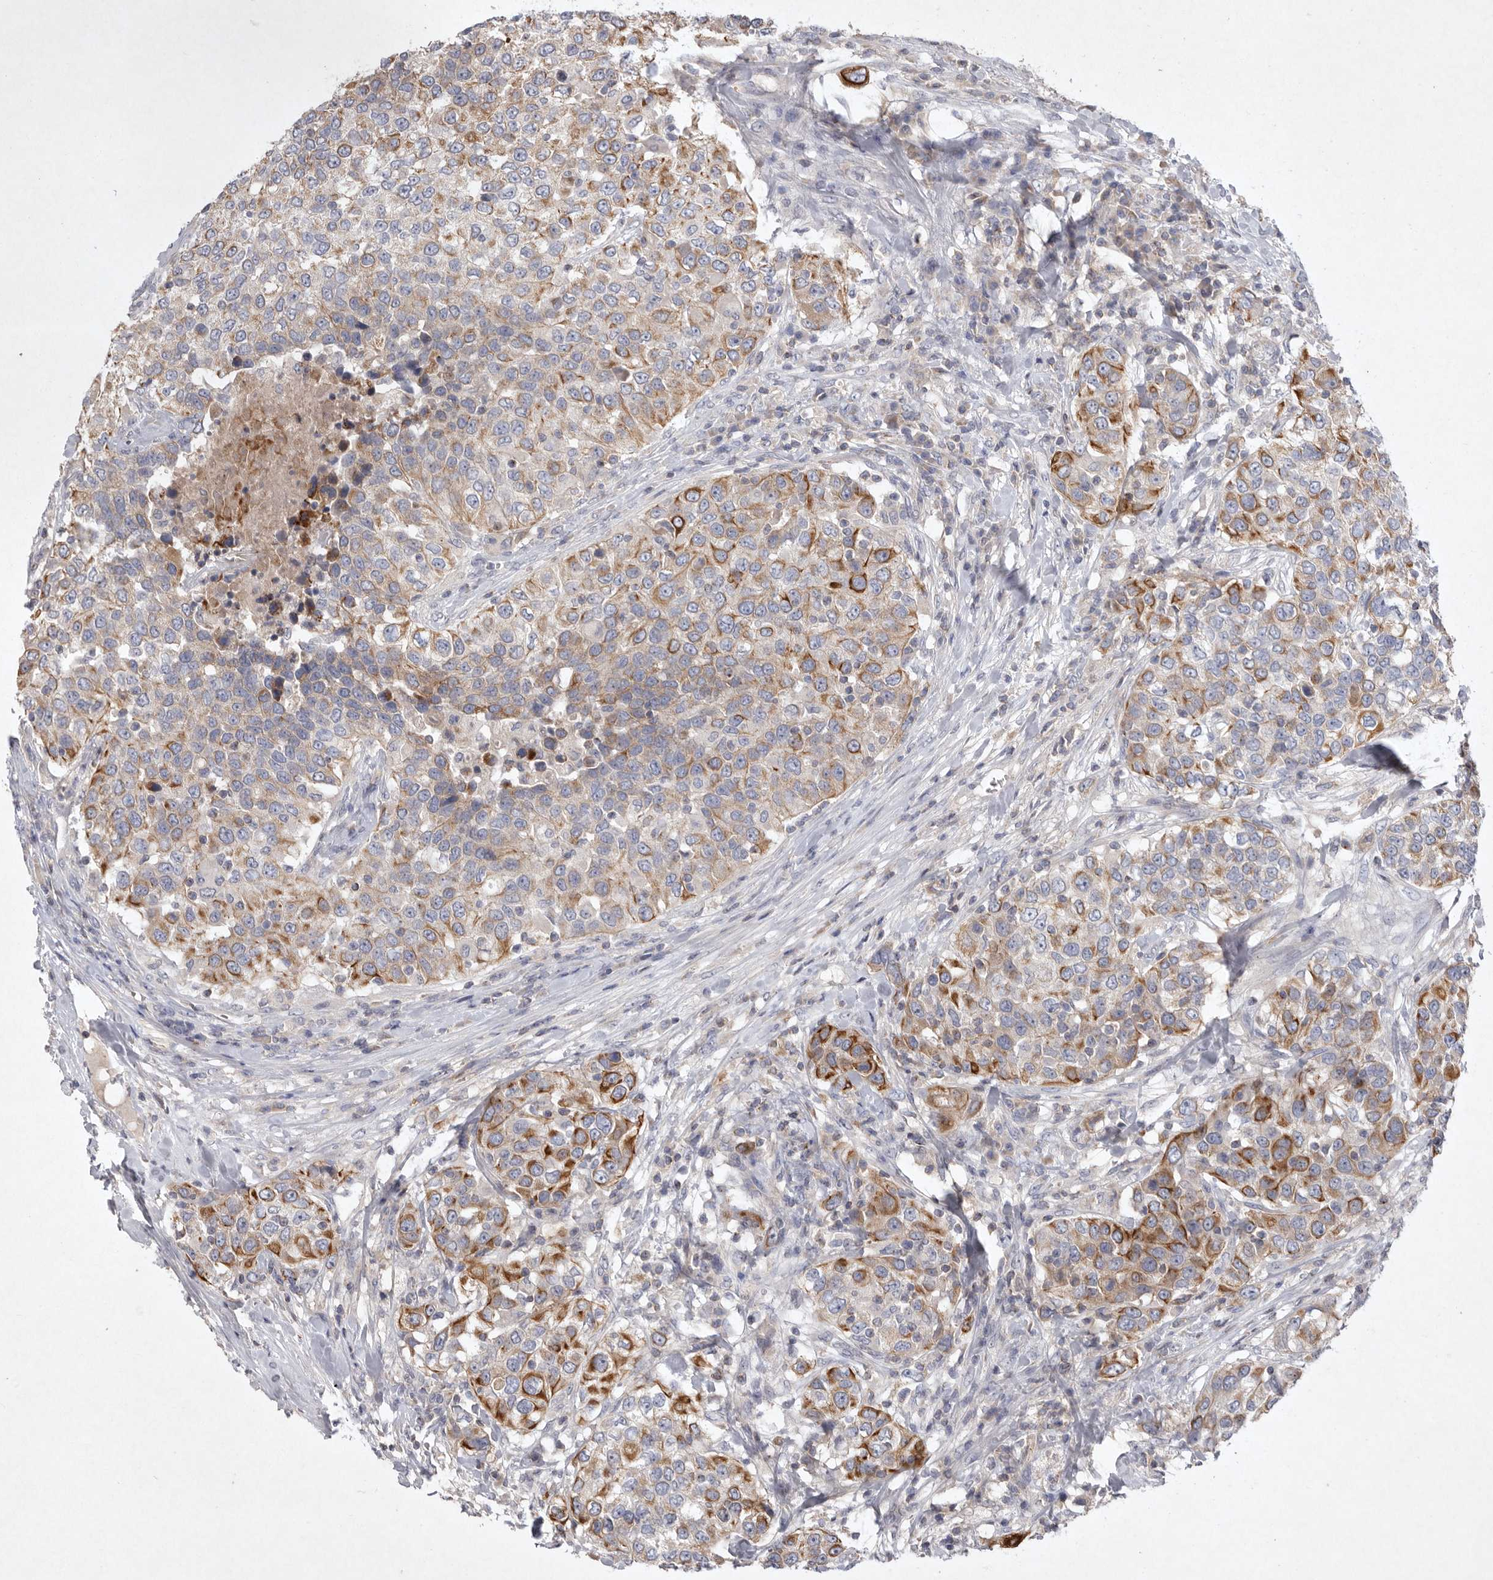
{"staining": {"intensity": "moderate", "quantity": "25%-75%", "location": "cytoplasmic/membranous"}, "tissue": "urothelial cancer", "cell_type": "Tumor cells", "image_type": "cancer", "snomed": [{"axis": "morphology", "description": "Urothelial carcinoma, High grade"}, {"axis": "topography", "description": "Urinary bladder"}], "caption": "Protein expression analysis of high-grade urothelial carcinoma displays moderate cytoplasmic/membranous positivity in about 25%-75% of tumor cells.", "gene": "TNFSF14", "patient": {"sex": "female", "age": 80}}